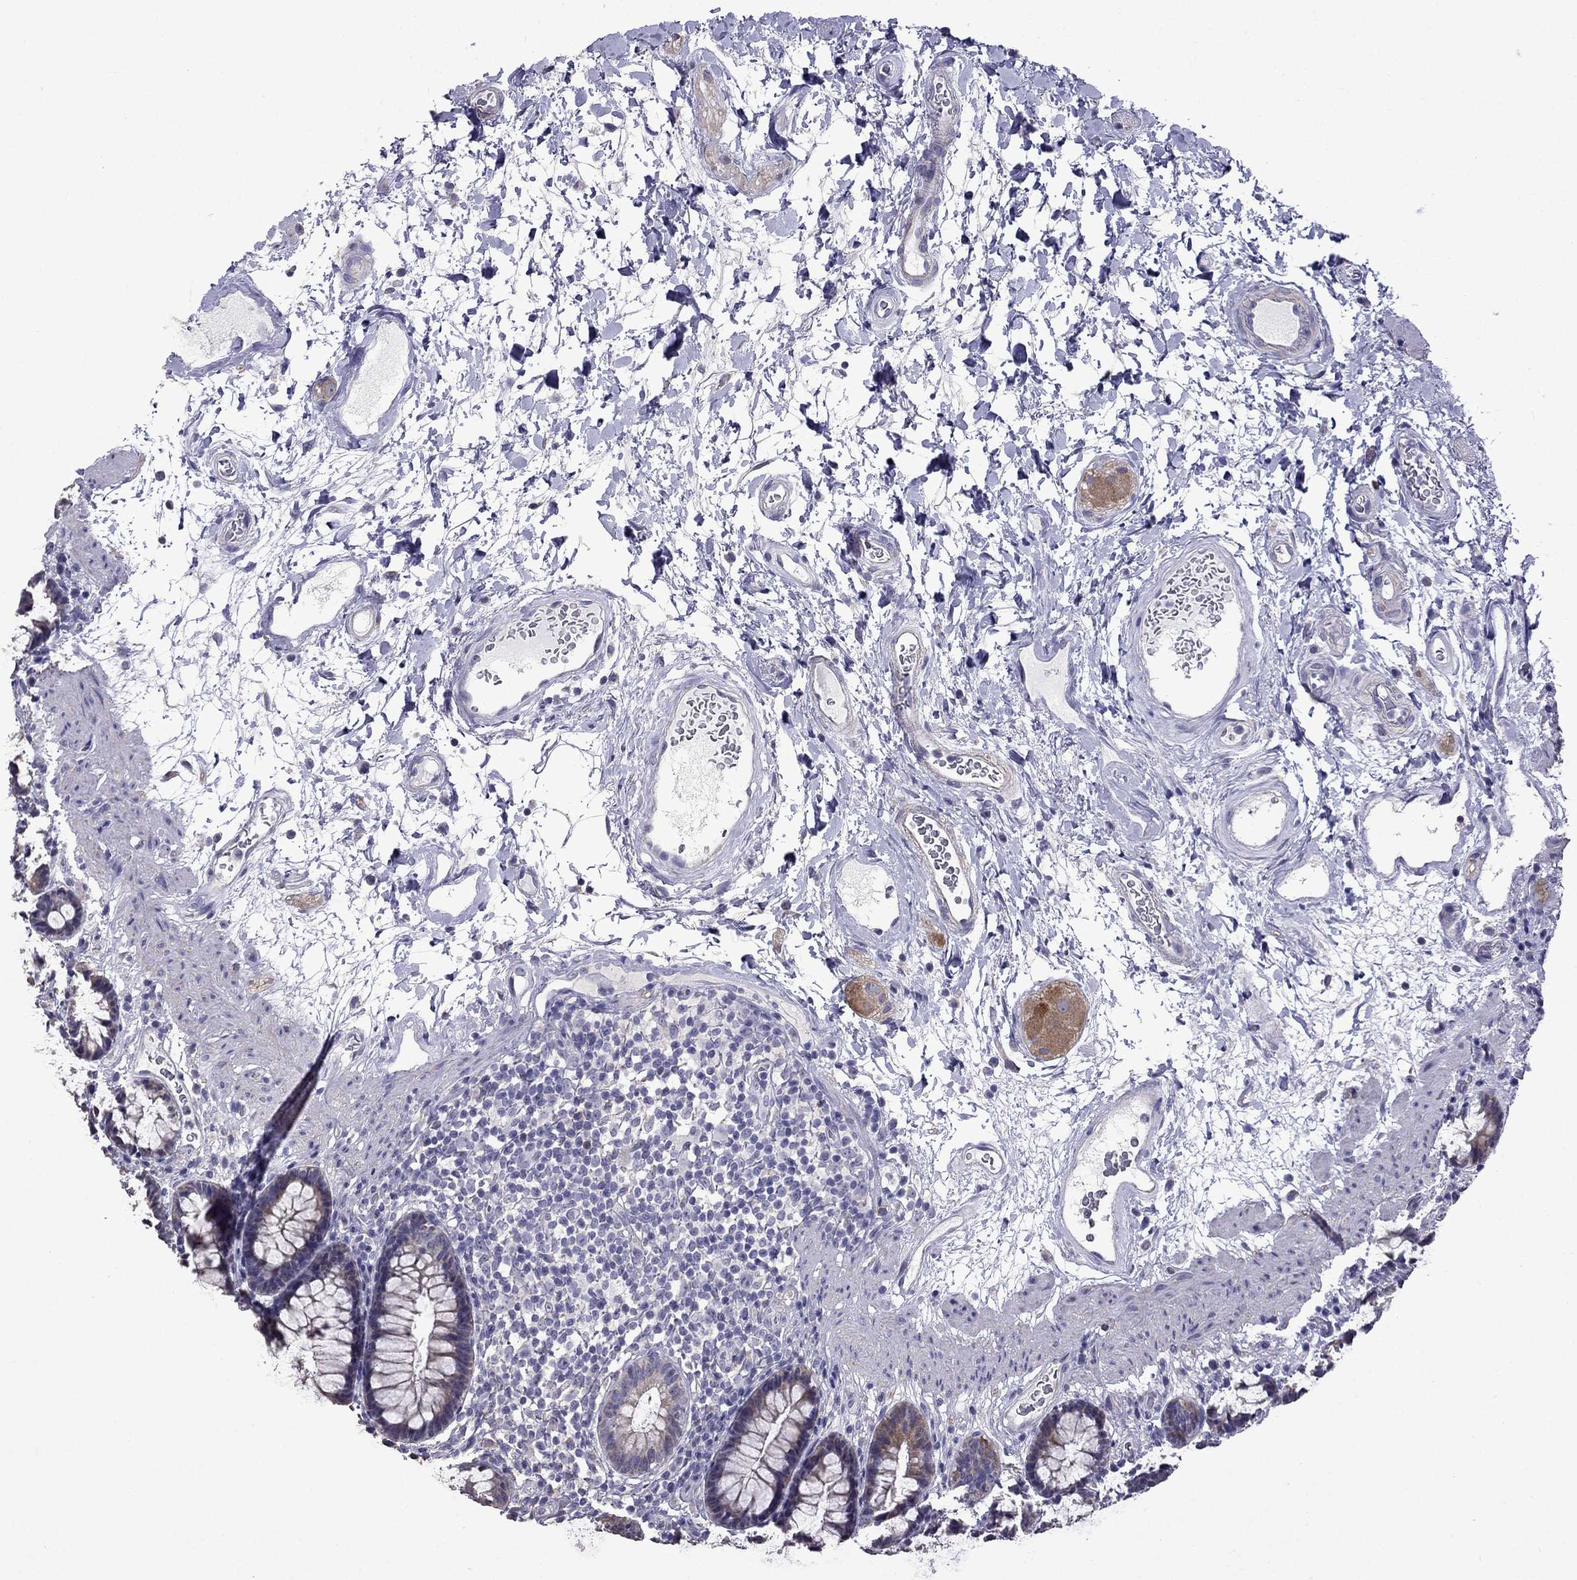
{"staining": {"intensity": "moderate", "quantity": "<25%", "location": "cytoplasmic/membranous"}, "tissue": "rectum", "cell_type": "Glandular cells", "image_type": "normal", "snomed": [{"axis": "morphology", "description": "Normal tissue, NOS"}, {"axis": "topography", "description": "Rectum"}], "caption": "This photomicrograph displays IHC staining of normal human rectum, with low moderate cytoplasmic/membranous staining in approximately <25% of glandular cells.", "gene": "AK5", "patient": {"sex": "male", "age": 72}}